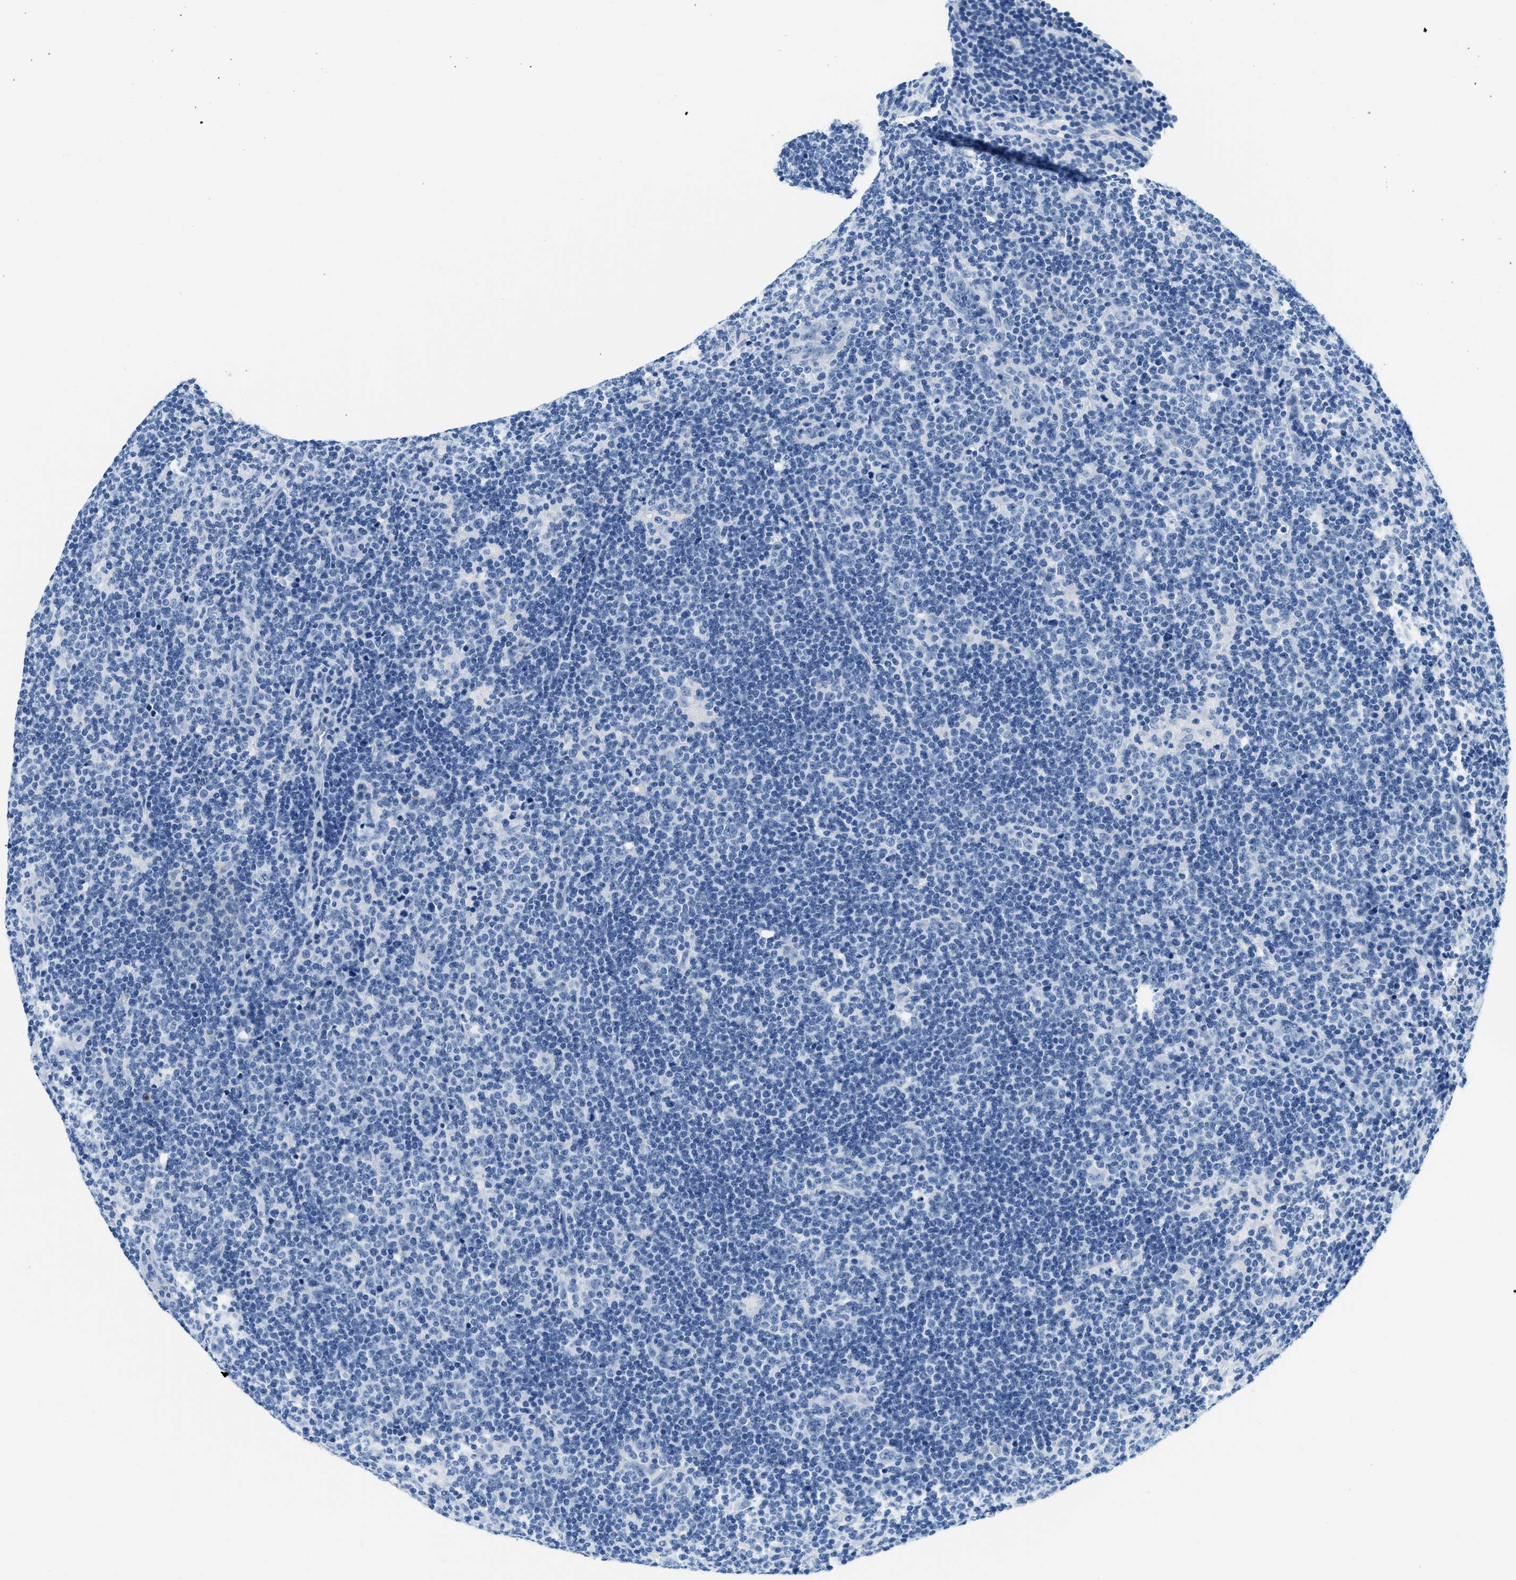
{"staining": {"intensity": "negative", "quantity": "none", "location": "none"}, "tissue": "lymphoma", "cell_type": "Tumor cells", "image_type": "cancer", "snomed": [{"axis": "morphology", "description": "Hodgkin's disease, NOS"}, {"axis": "topography", "description": "Lymph node"}], "caption": "Tumor cells are negative for protein expression in human lymphoma.", "gene": "STXBP2", "patient": {"sex": "female", "age": 57}}